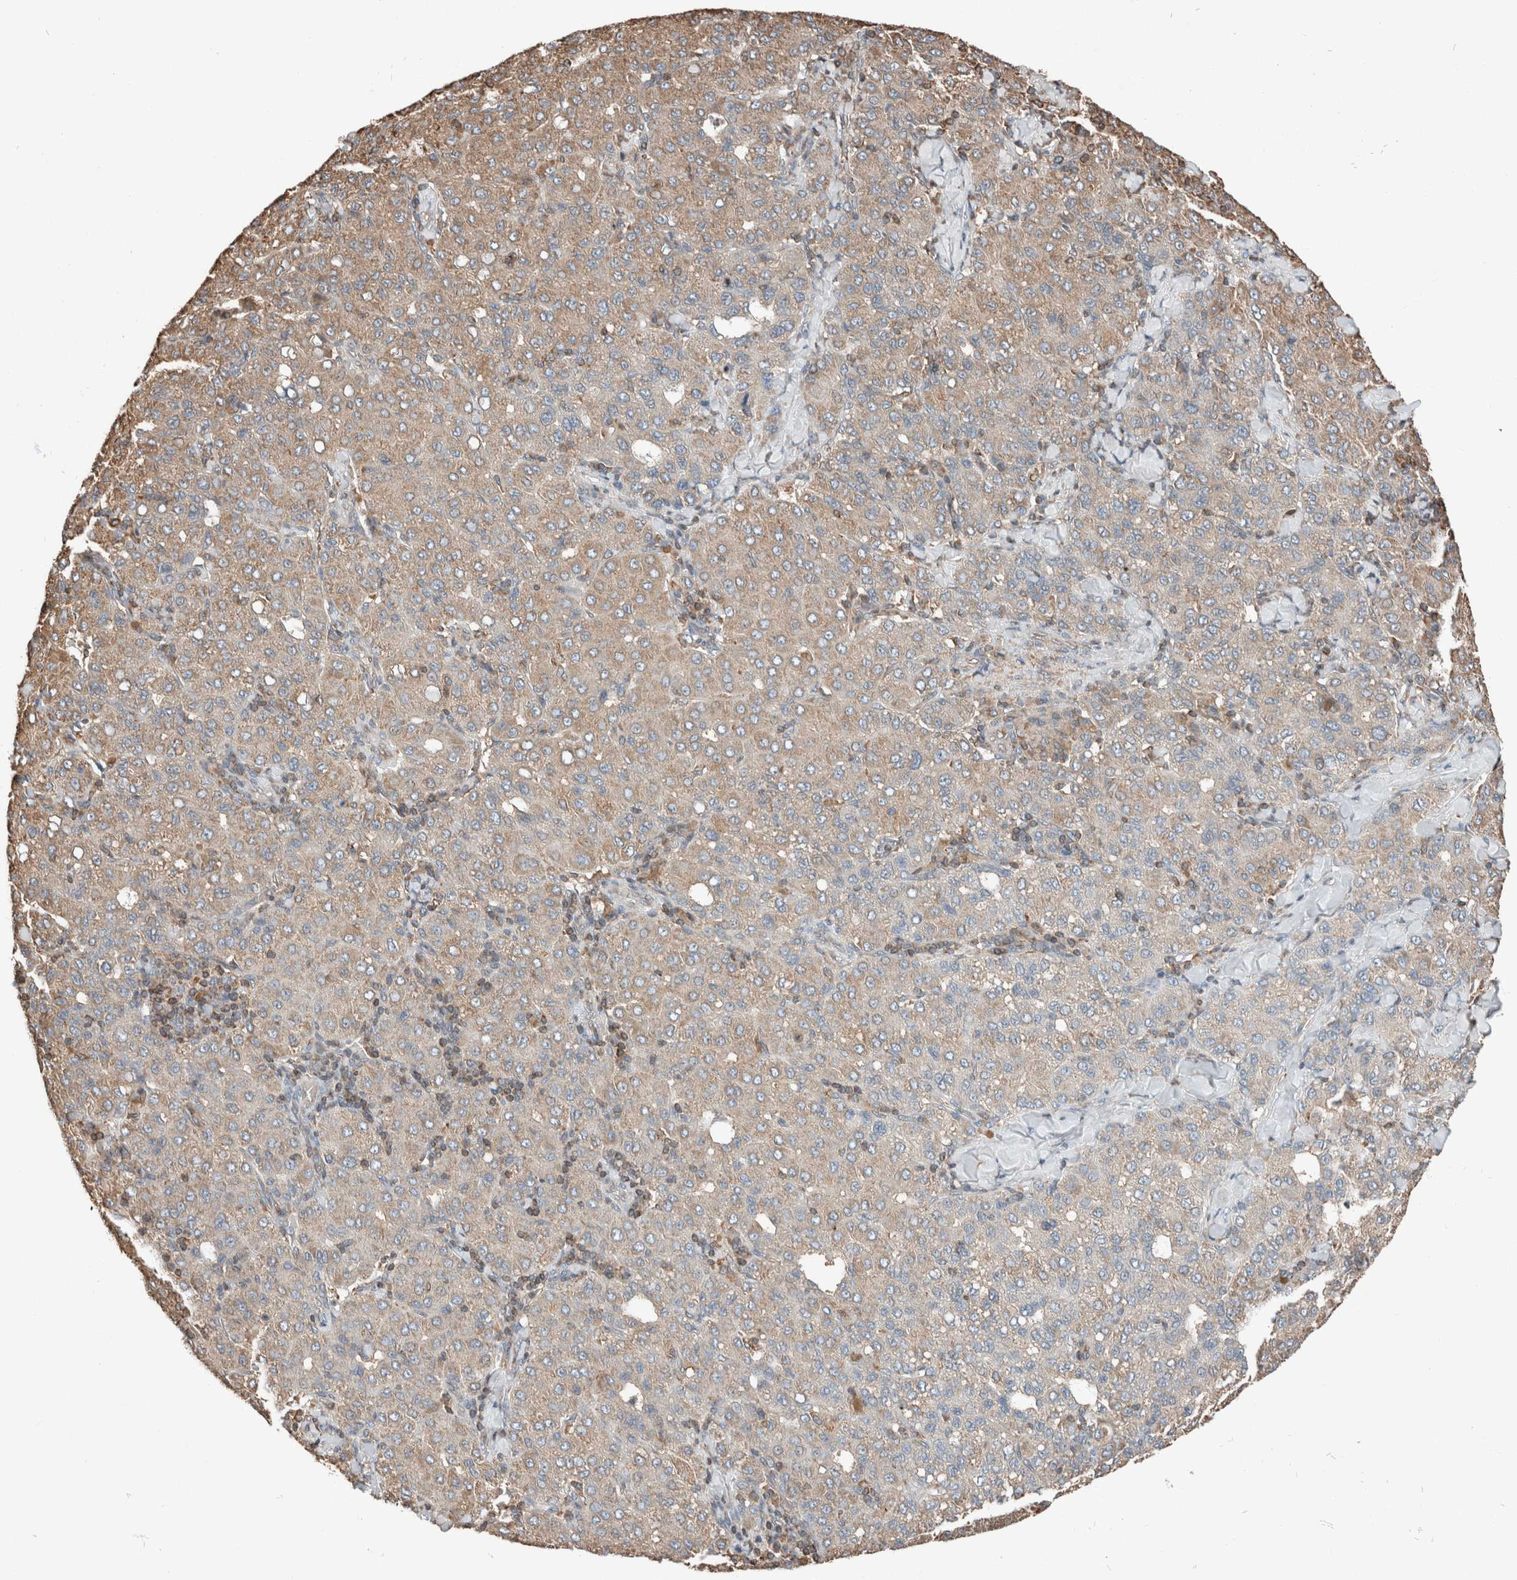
{"staining": {"intensity": "weak", "quantity": "25%-75%", "location": "cytoplasmic/membranous"}, "tissue": "liver cancer", "cell_type": "Tumor cells", "image_type": "cancer", "snomed": [{"axis": "morphology", "description": "Carcinoma, Hepatocellular, NOS"}, {"axis": "topography", "description": "Liver"}], "caption": "Human liver hepatocellular carcinoma stained for a protein (brown) displays weak cytoplasmic/membranous positive staining in approximately 25%-75% of tumor cells.", "gene": "ERAP2", "patient": {"sex": "male", "age": 65}}